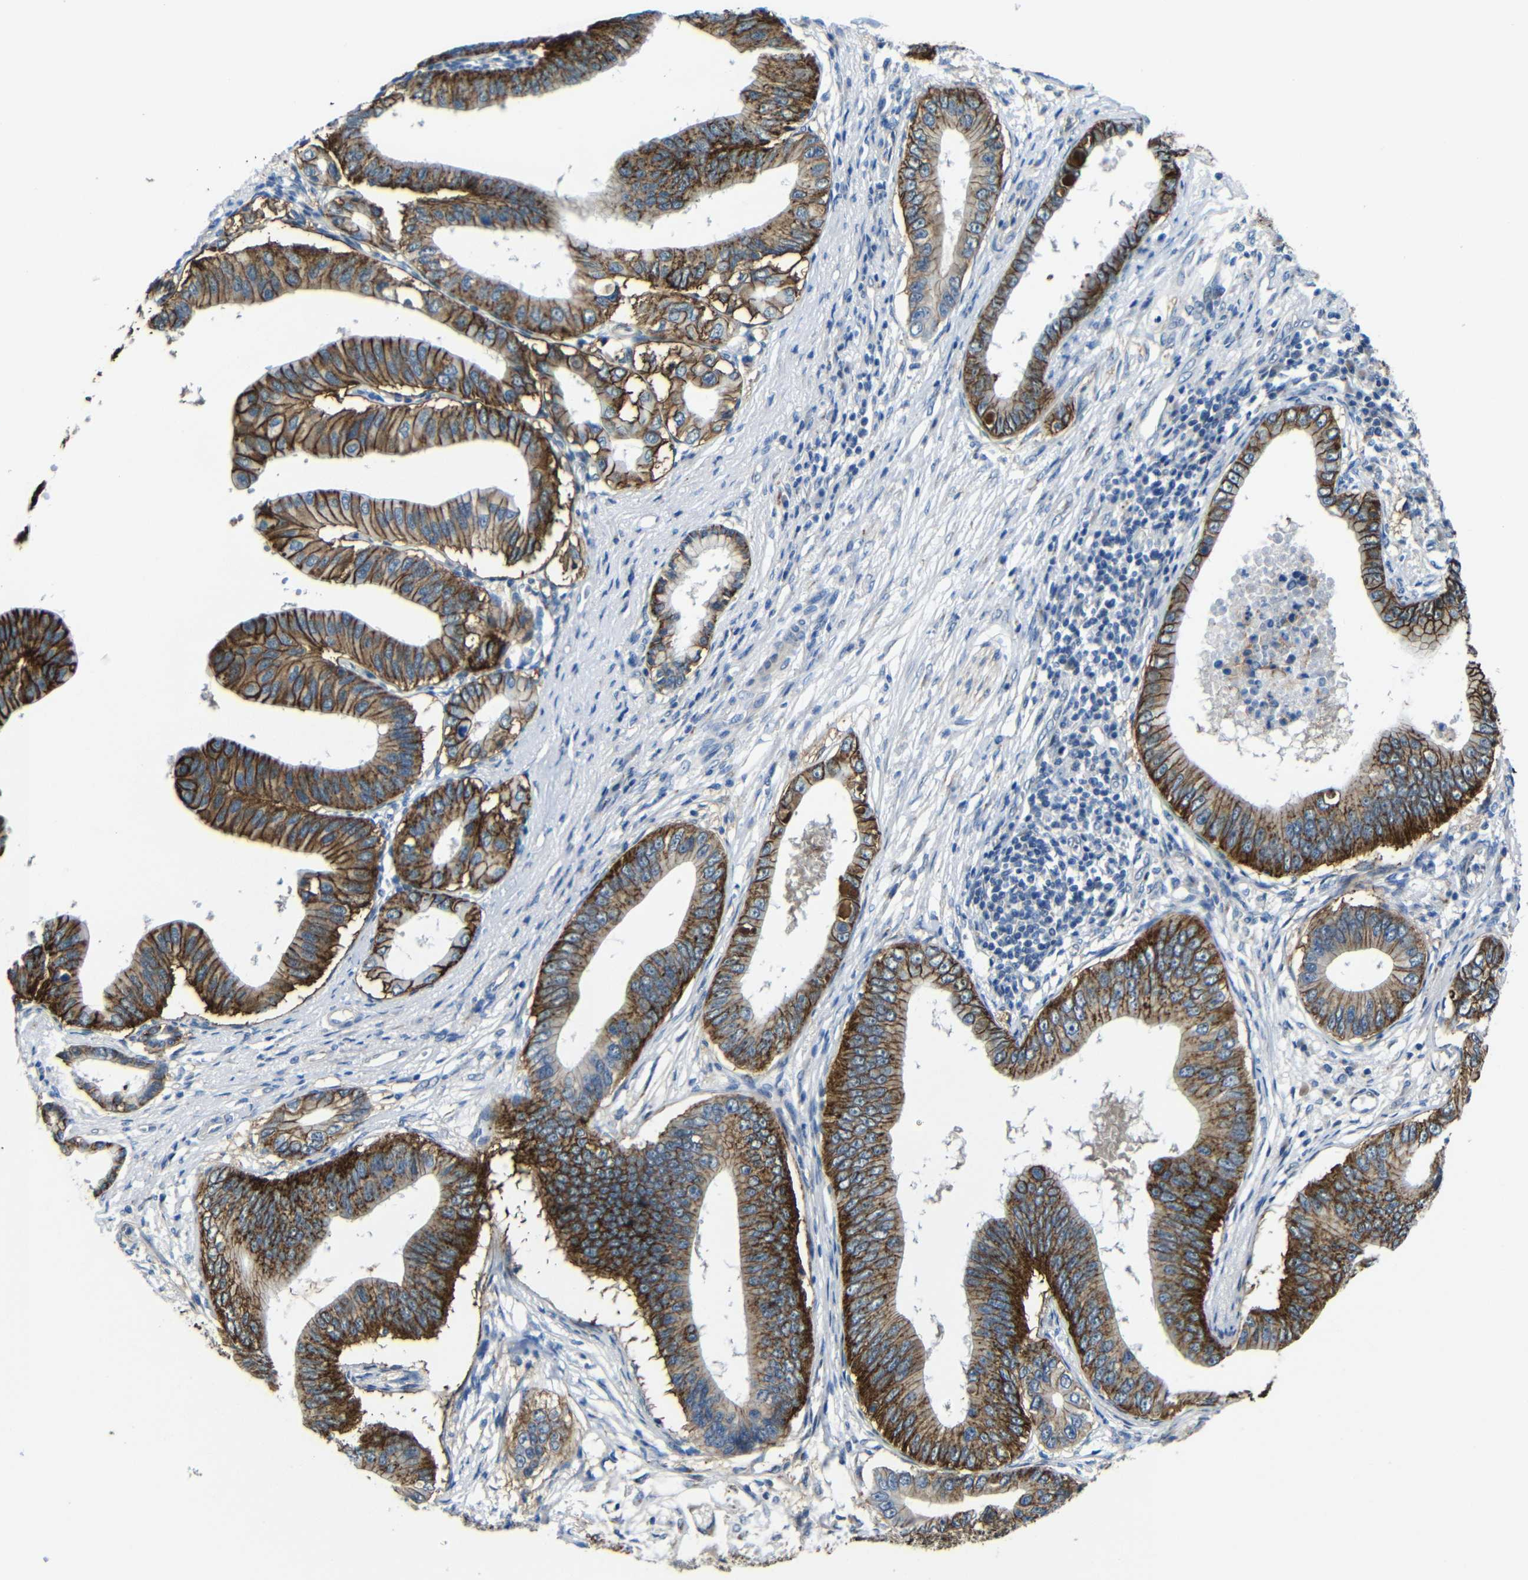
{"staining": {"intensity": "strong", "quantity": ">75%", "location": "cytoplasmic/membranous"}, "tissue": "pancreatic cancer", "cell_type": "Tumor cells", "image_type": "cancer", "snomed": [{"axis": "morphology", "description": "Adenocarcinoma, NOS"}, {"axis": "topography", "description": "Pancreas"}], "caption": "Adenocarcinoma (pancreatic) stained for a protein (brown) exhibits strong cytoplasmic/membranous positive positivity in approximately >75% of tumor cells.", "gene": "ZNF90", "patient": {"sex": "male", "age": 77}}